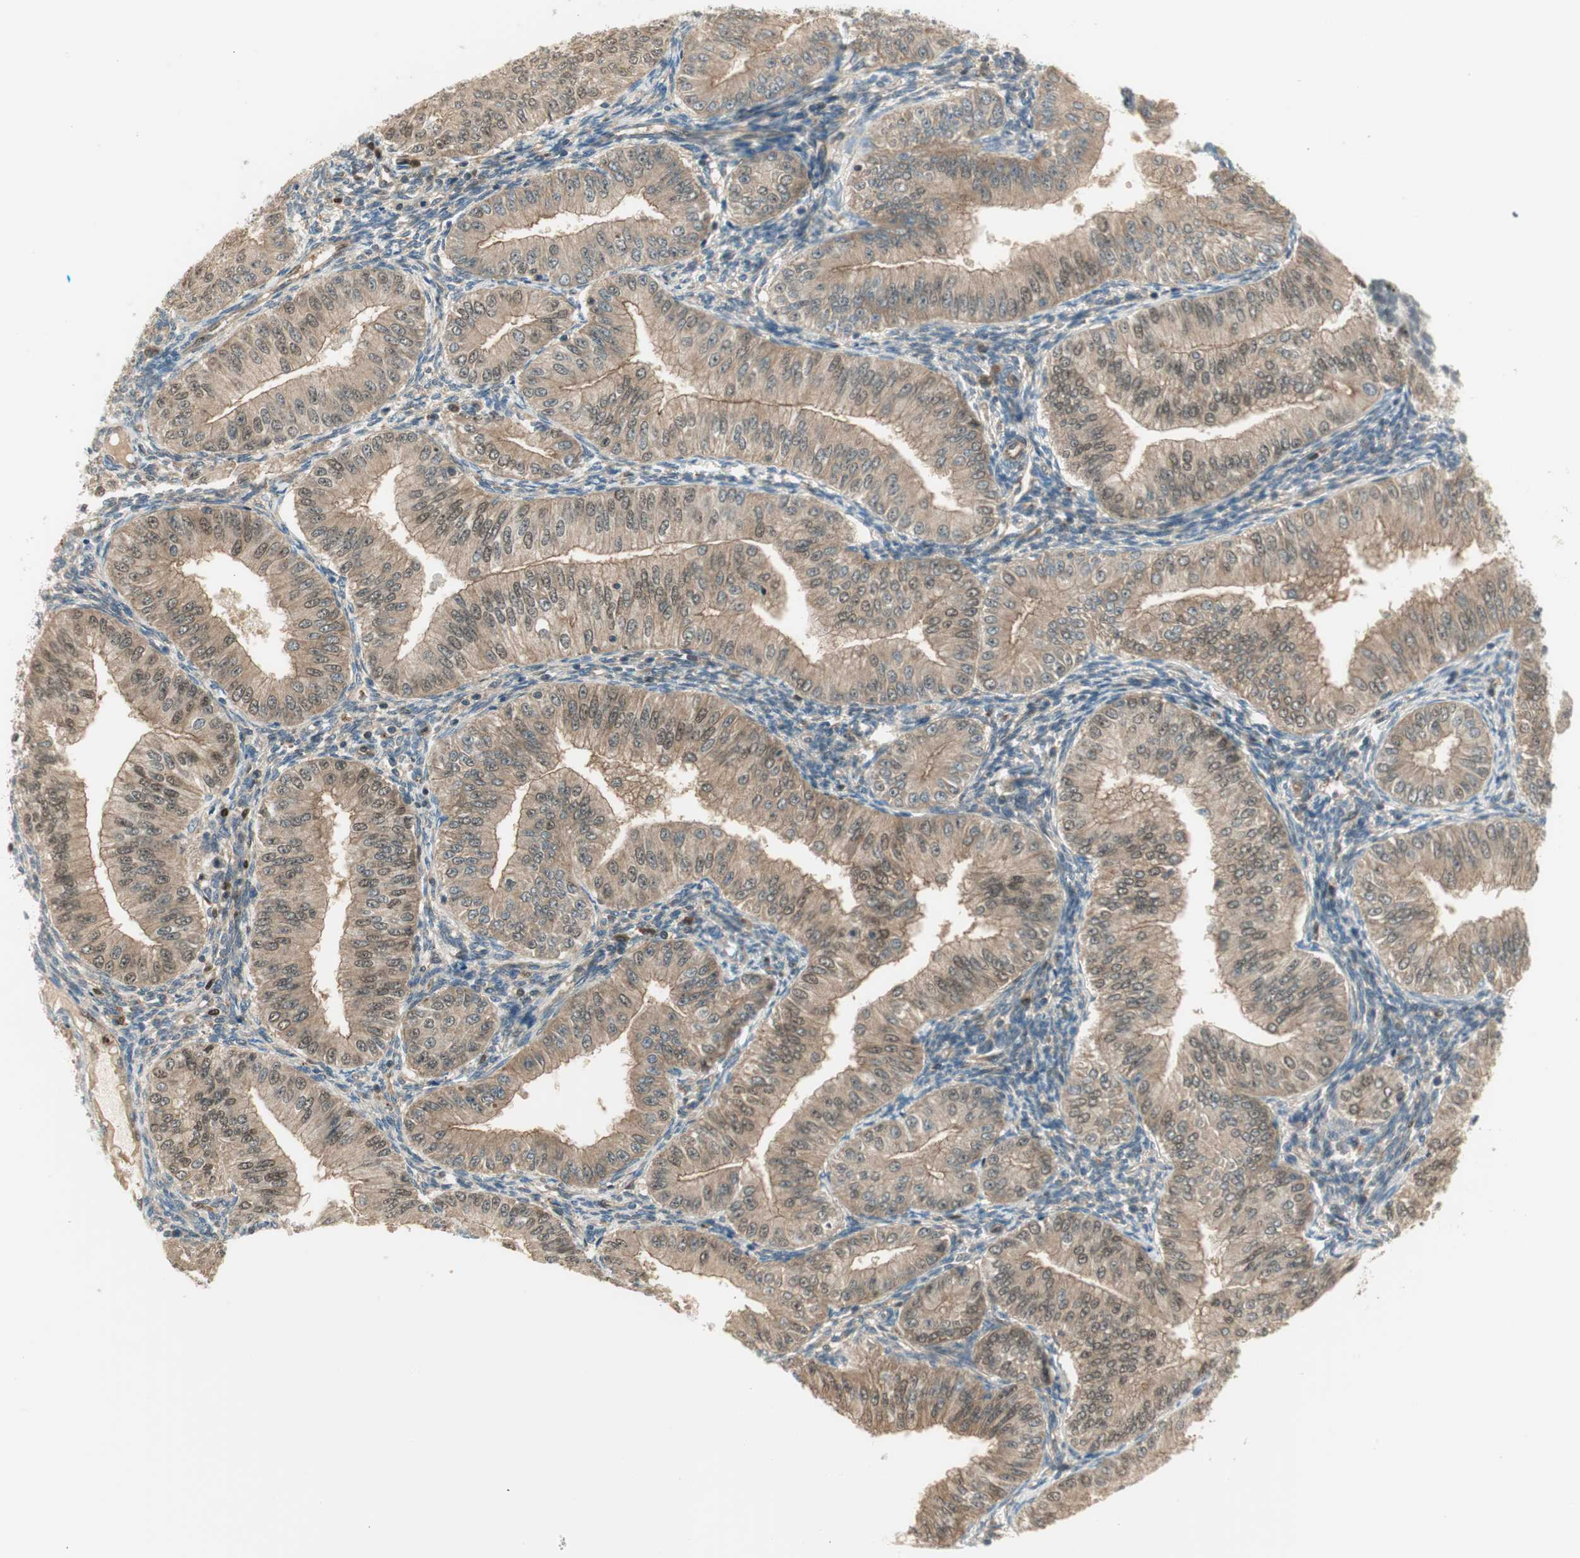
{"staining": {"intensity": "weak", "quantity": ">75%", "location": "cytoplasmic/membranous,nuclear"}, "tissue": "endometrial cancer", "cell_type": "Tumor cells", "image_type": "cancer", "snomed": [{"axis": "morphology", "description": "Normal tissue, NOS"}, {"axis": "morphology", "description": "Adenocarcinoma, NOS"}, {"axis": "topography", "description": "Endometrium"}], "caption": "Weak cytoplasmic/membranous and nuclear positivity for a protein is seen in approximately >75% of tumor cells of adenocarcinoma (endometrial) using immunohistochemistry (IHC).", "gene": "LTA4H", "patient": {"sex": "female", "age": 53}}